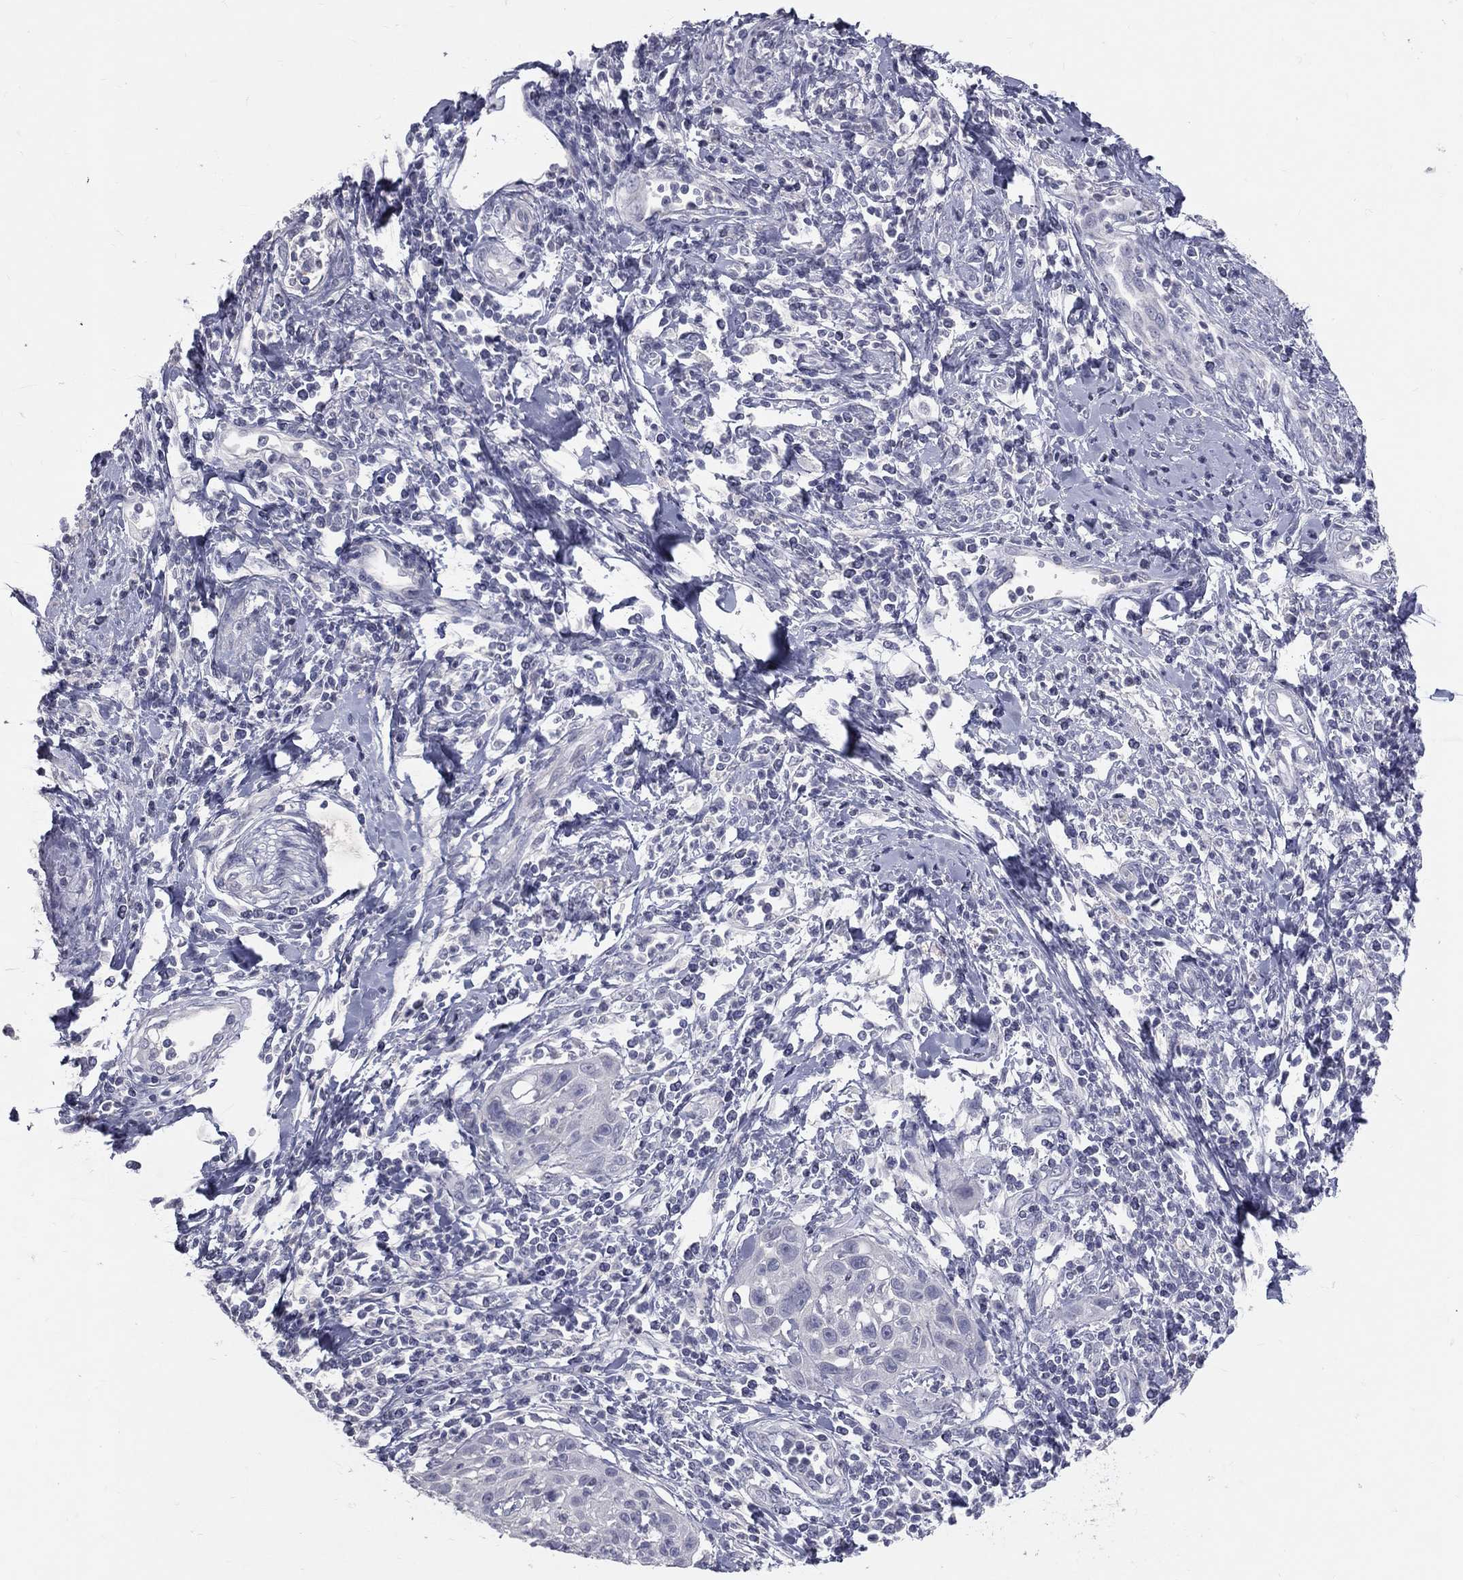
{"staining": {"intensity": "negative", "quantity": "none", "location": "none"}, "tissue": "cervical cancer", "cell_type": "Tumor cells", "image_type": "cancer", "snomed": [{"axis": "morphology", "description": "Squamous cell carcinoma, NOS"}, {"axis": "topography", "description": "Cervix"}], "caption": "This is an immunohistochemistry image of human cervical cancer. There is no positivity in tumor cells.", "gene": "TFPI2", "patient": {"sex": "female", "age": 26}}